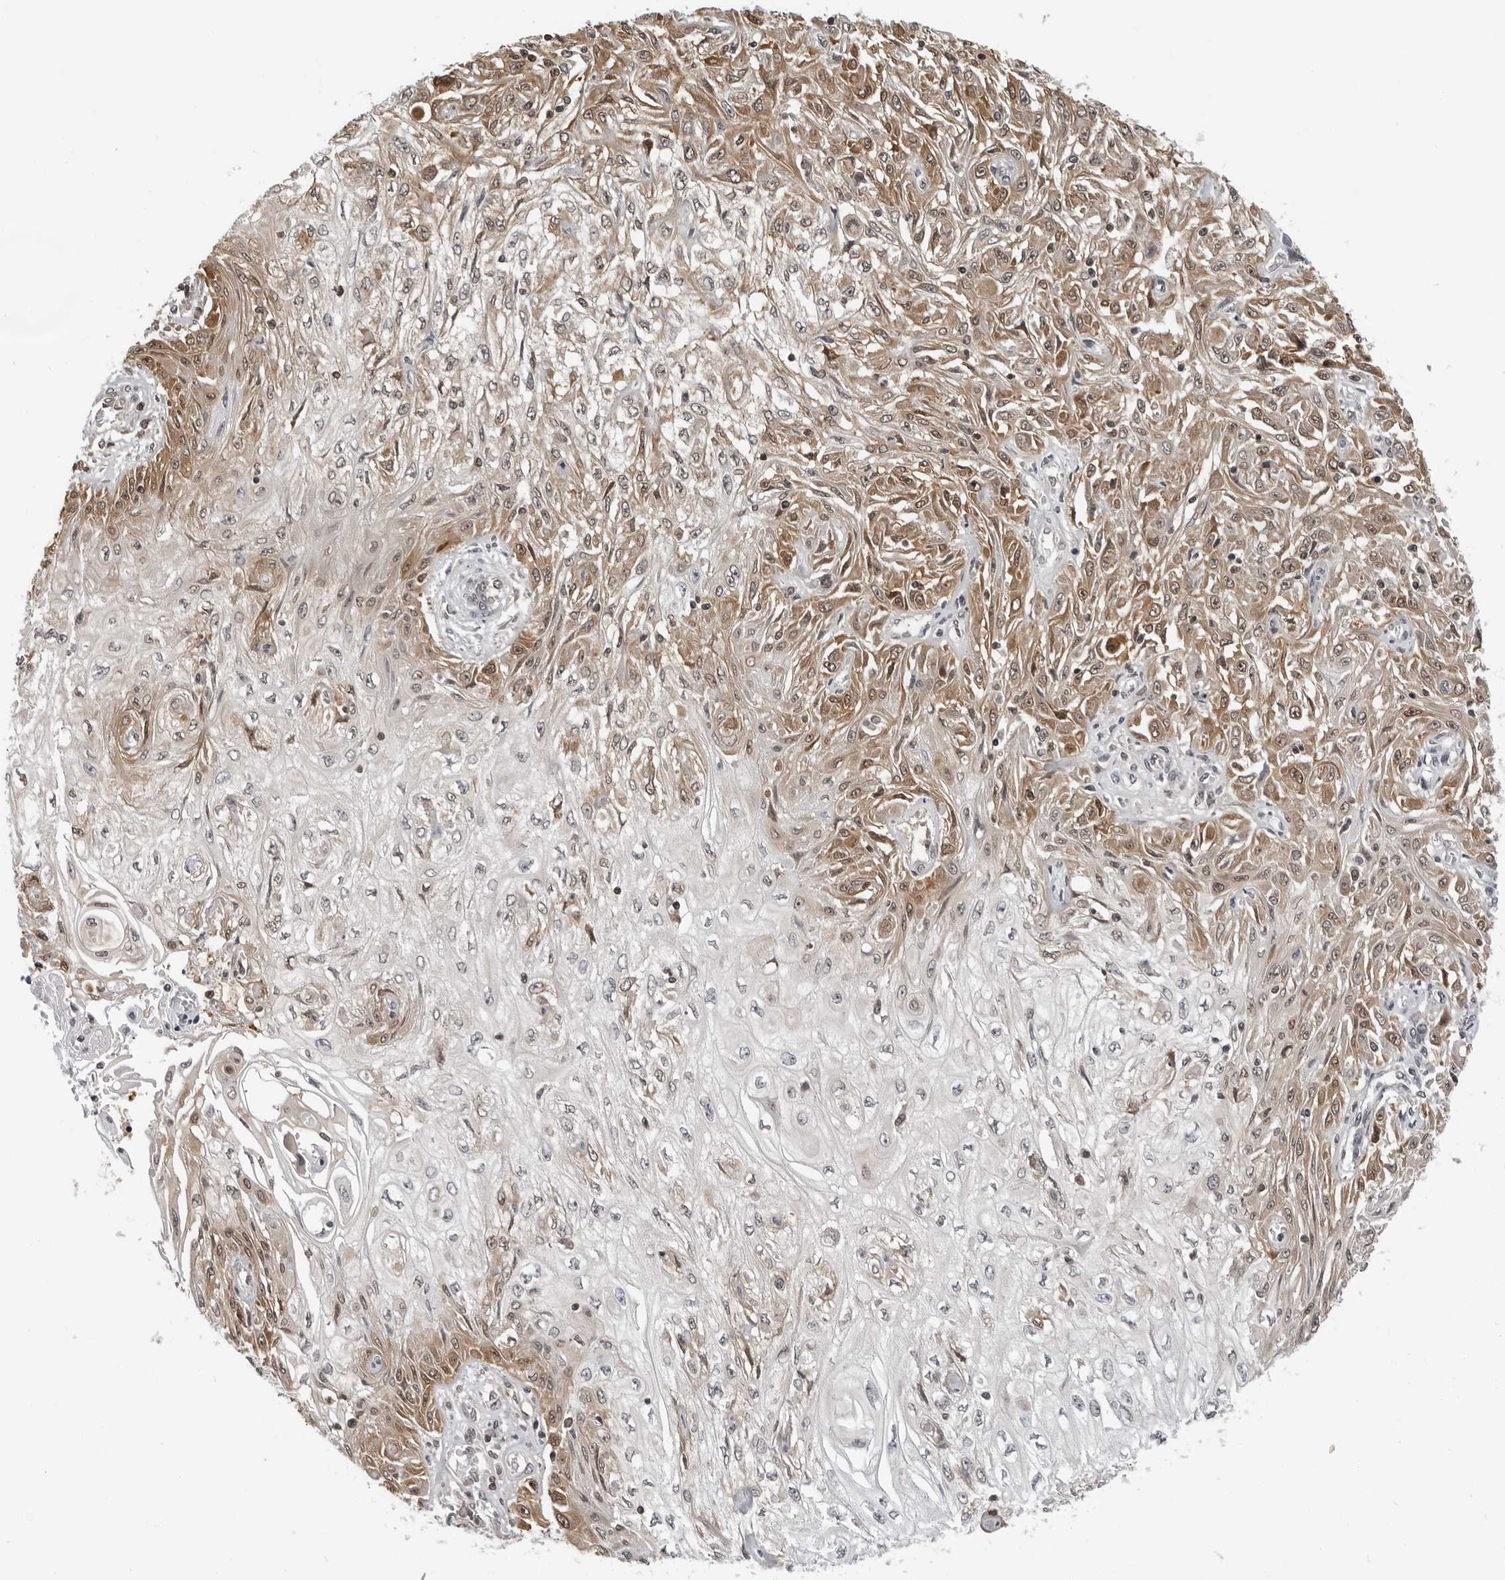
{"staining": {"intensity": "moderate", "quantity": "25%-75%", "location": "cytoplasmic/membranous"}, "tissue": "skin cancer", "cell_type": "Tumor cells", "image_type": "cancer", "snomed": [{"axis": "morphology", "description": "Squamous cell carcinoma, NOS"}, {"axis": "morphology", "description": "Squamous cell carcinoma, metastatic, NOS"}, {"axis": "topography", "description": "Skin"}, {"axis": "topography", "description": "Lymph node"}], "caption": "The immunohistochemical stain shows moderate cytoplasmic/membranous staining in tumor cells of skin cancer tissue. Using DAB (brown) and hematoxylin (blue) stains, captured at high magnification using brightfield microscopy.", "gene": "HSPH1", "patient": {"sex": "male", "age": 75}}